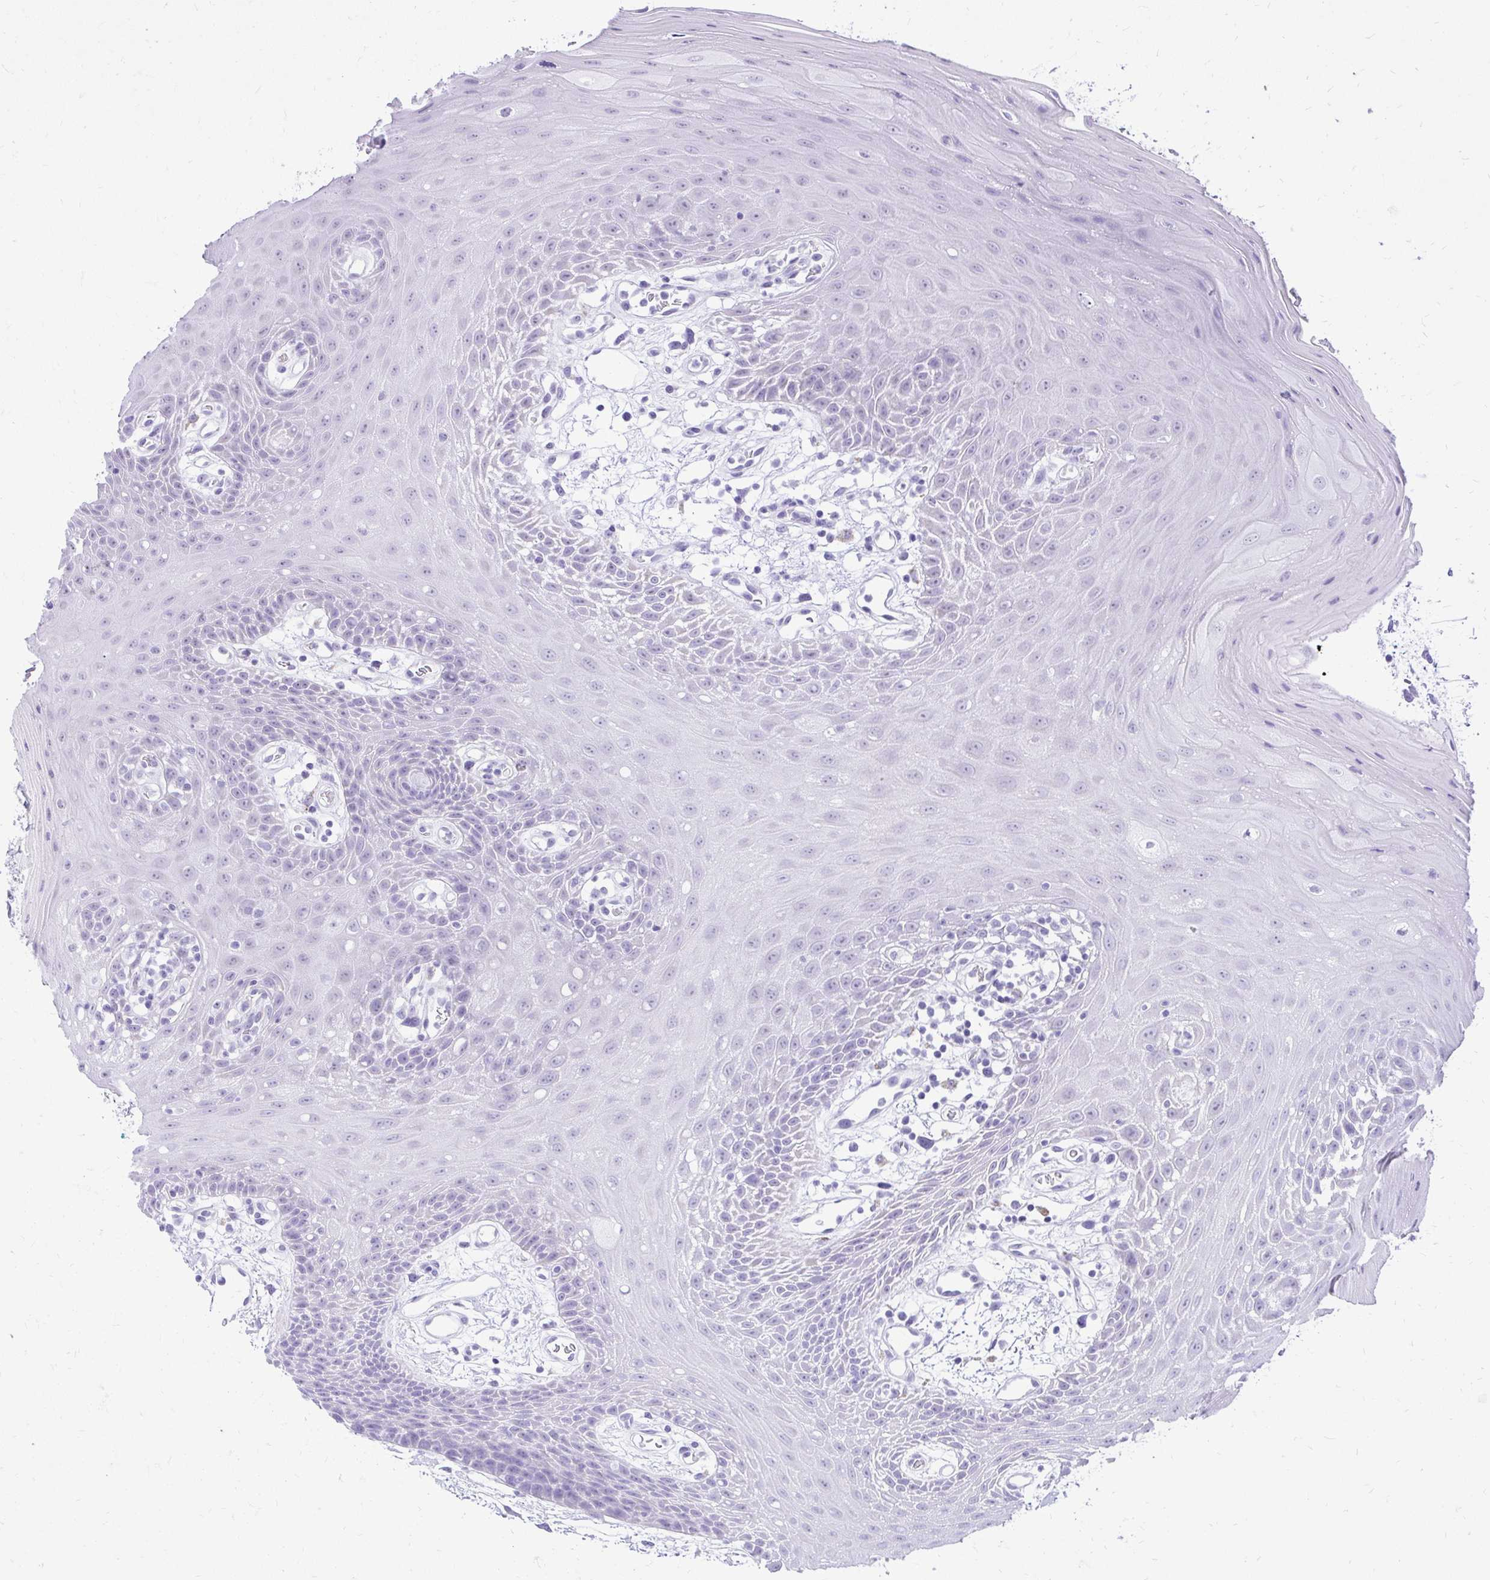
{"staining": {"intensity": "negative", "quantity": "none", "location": "none"}, "tissue": "oral mucosa", "cell_type": "Squamous epithelial cells", "image_type": "normal", "snomed": [{"axis": "morphology", "description": "Normal tissue, NOS"}, {"axis": "topography", "description": "Oral tissue"}], "caption": "DAB (3,3'-diaminobenzidine) immunohistochemical staining of benign human oral mucosa shows no significant staining in squamous epithelial cells. (DAB (3,3'-diaminobenzidine) immunohistochemistry (IHC) with hematoxylin counter stain).", "gene": "RALYL", "patient": {"sex": "female", "age": 59}}